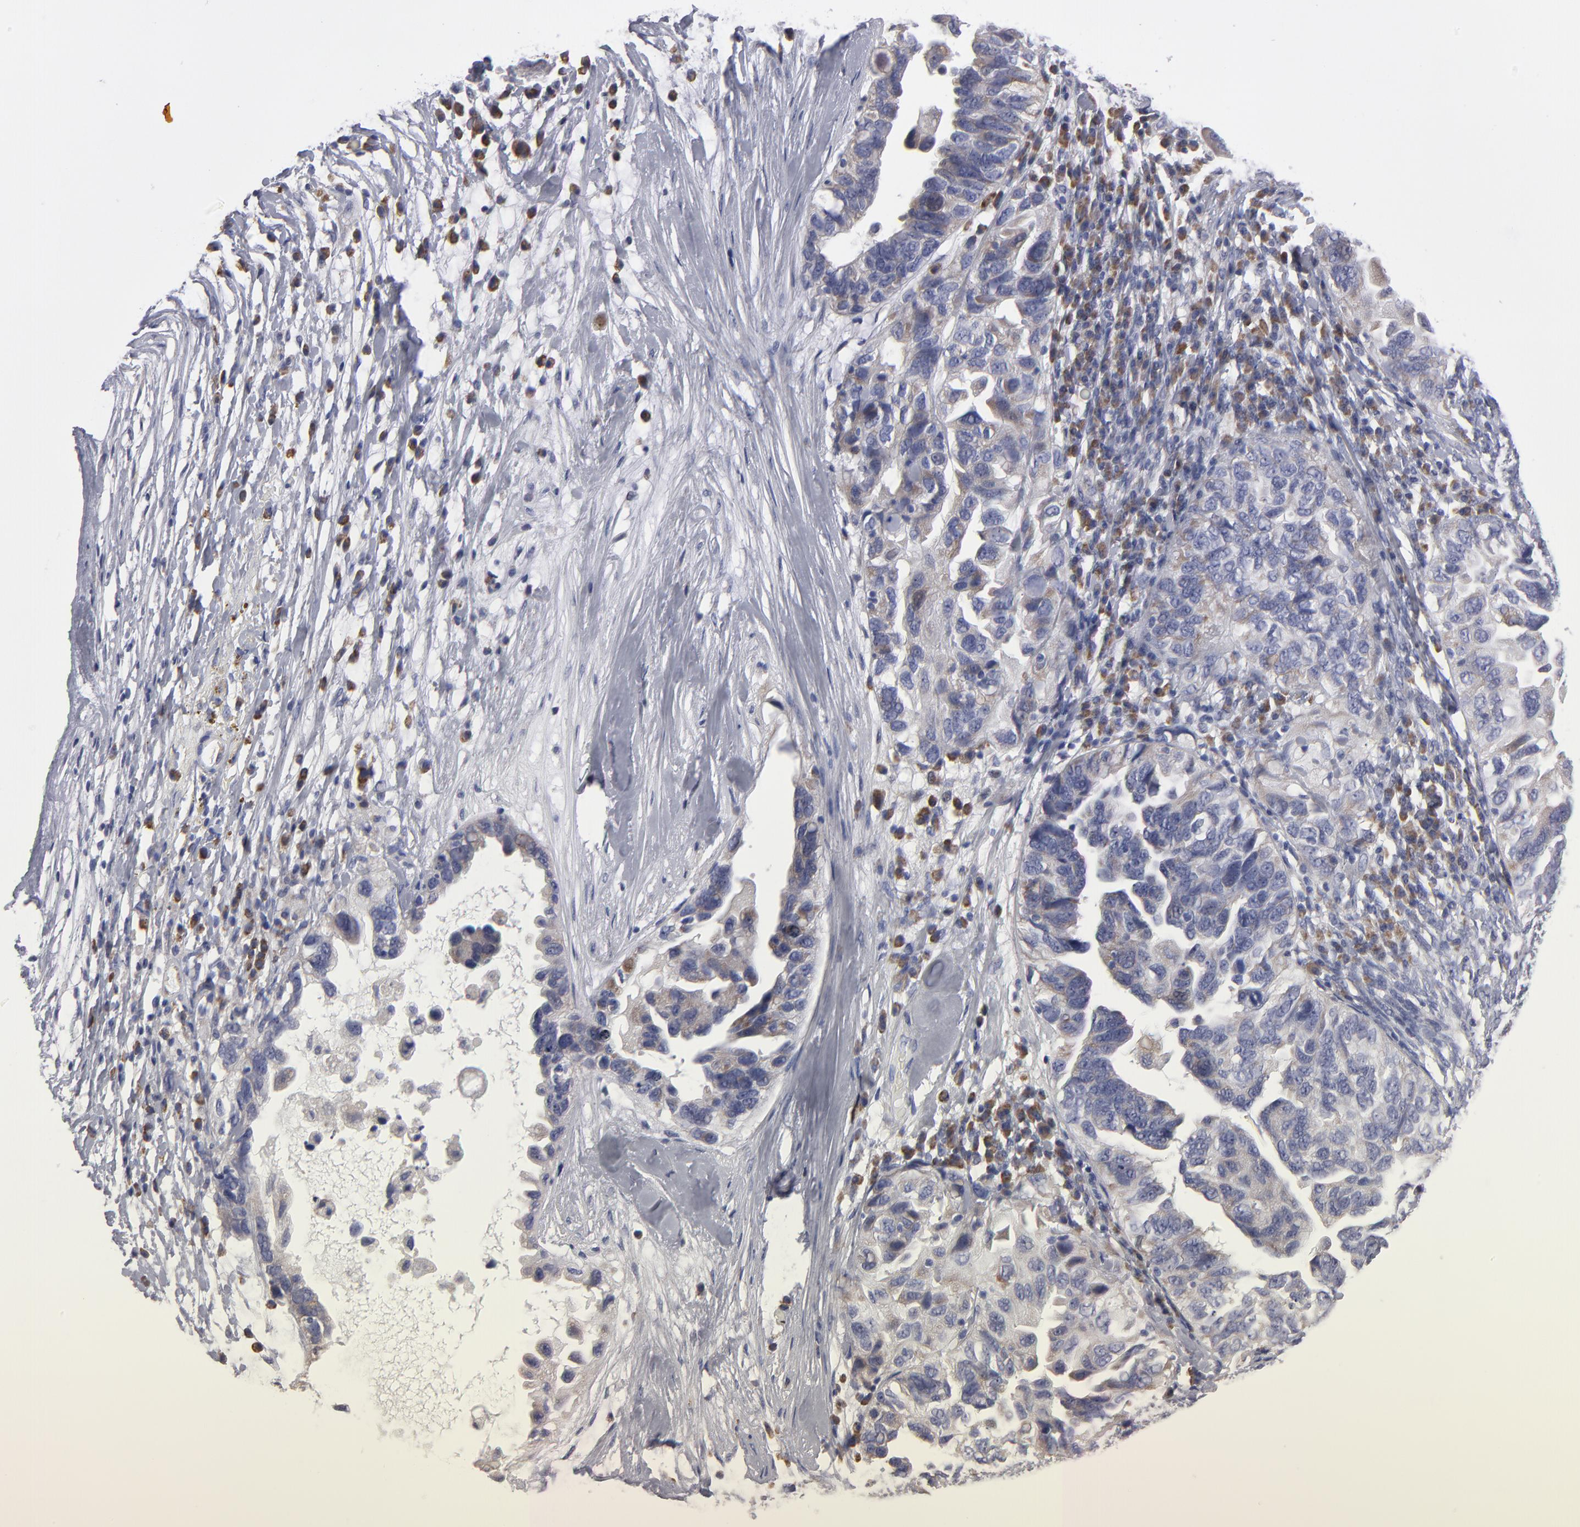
{"staining": {"intensity": "moderate", "quantity": "25%-75%", "location": "cytoplasmic/membranous"}, "tissue": "ovarian cancer", "cell_type": "Tumor cells", "image_type": "cancer", "snomed": [{"axis": "morphology", "description": "Cystadenocarcinoma, serous, NOS"}, {"axis": "topography", "description": "Ovary"}], "caption": "Protein analysis of ovarian cancer tissue reveals moderate cytoplasmic/membranous expression in about 25%-75% of tumor cells. (DAB (3,3'-diaminobenzidine) IHC, brown staining for protein, blue staining for nuclei).", "gene": "CCDC80", "patient": {"sex": "female", "age": 82}}